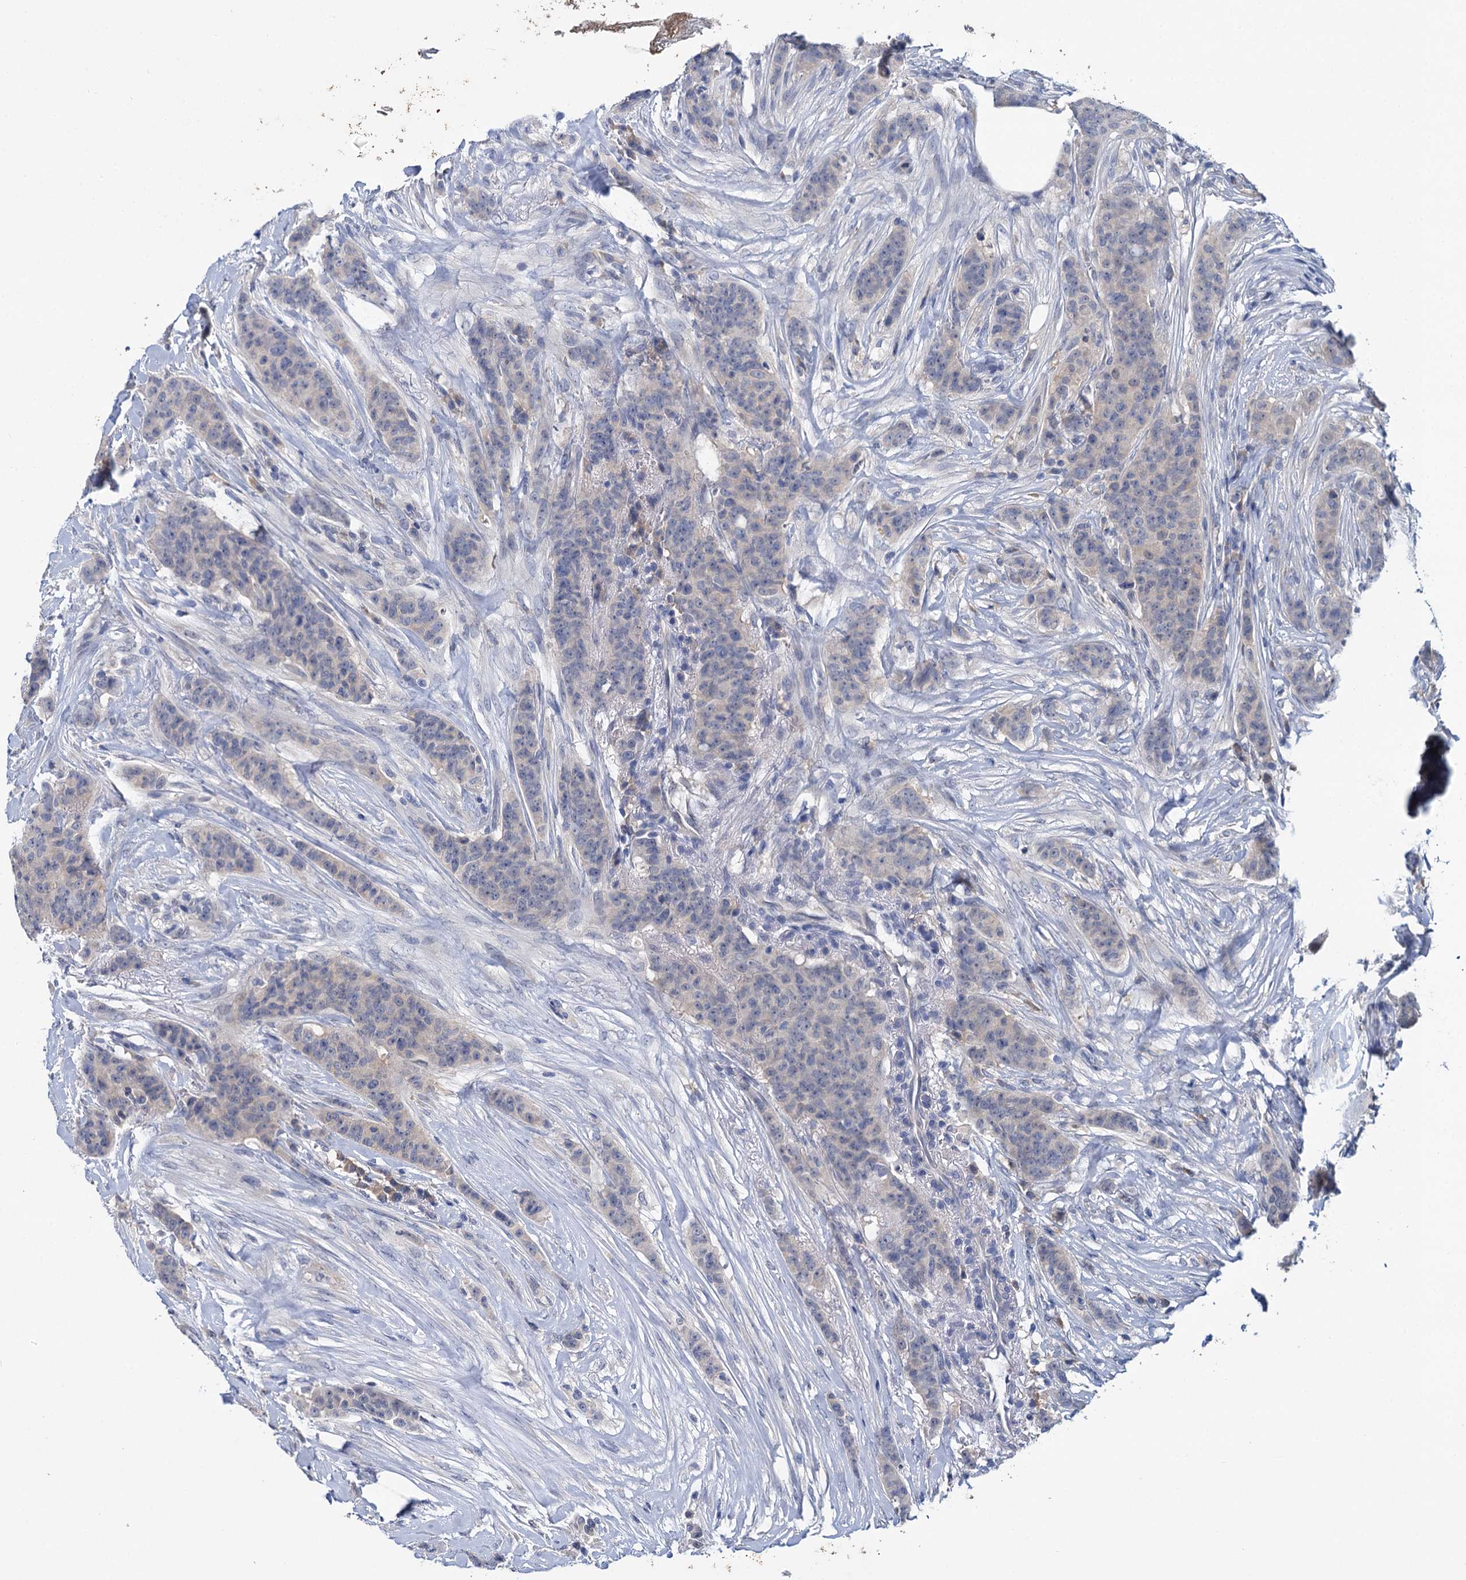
{"staining": {"intensity": "negative", "quantity": "none", "location": "none"}, "tissue": "breast cancer", "cell_type": "Tumor cells", "image_type": "cancer", "snomed": [{"axis": "morphology", "description": "Duct carcinoma"}, {"axis": "topography", "description": "Breast"}], "caption": "High magnification brightfield microscopy of breast invasive ductal carcinoma stained with DAB (3,3'-diaminobenzidine) (brown) and counterstained with hematoxylin (blue): tumor cells show no significant expression.", "gene": "ANKRD42", "patient": {"sex": "female", "age": 40}}